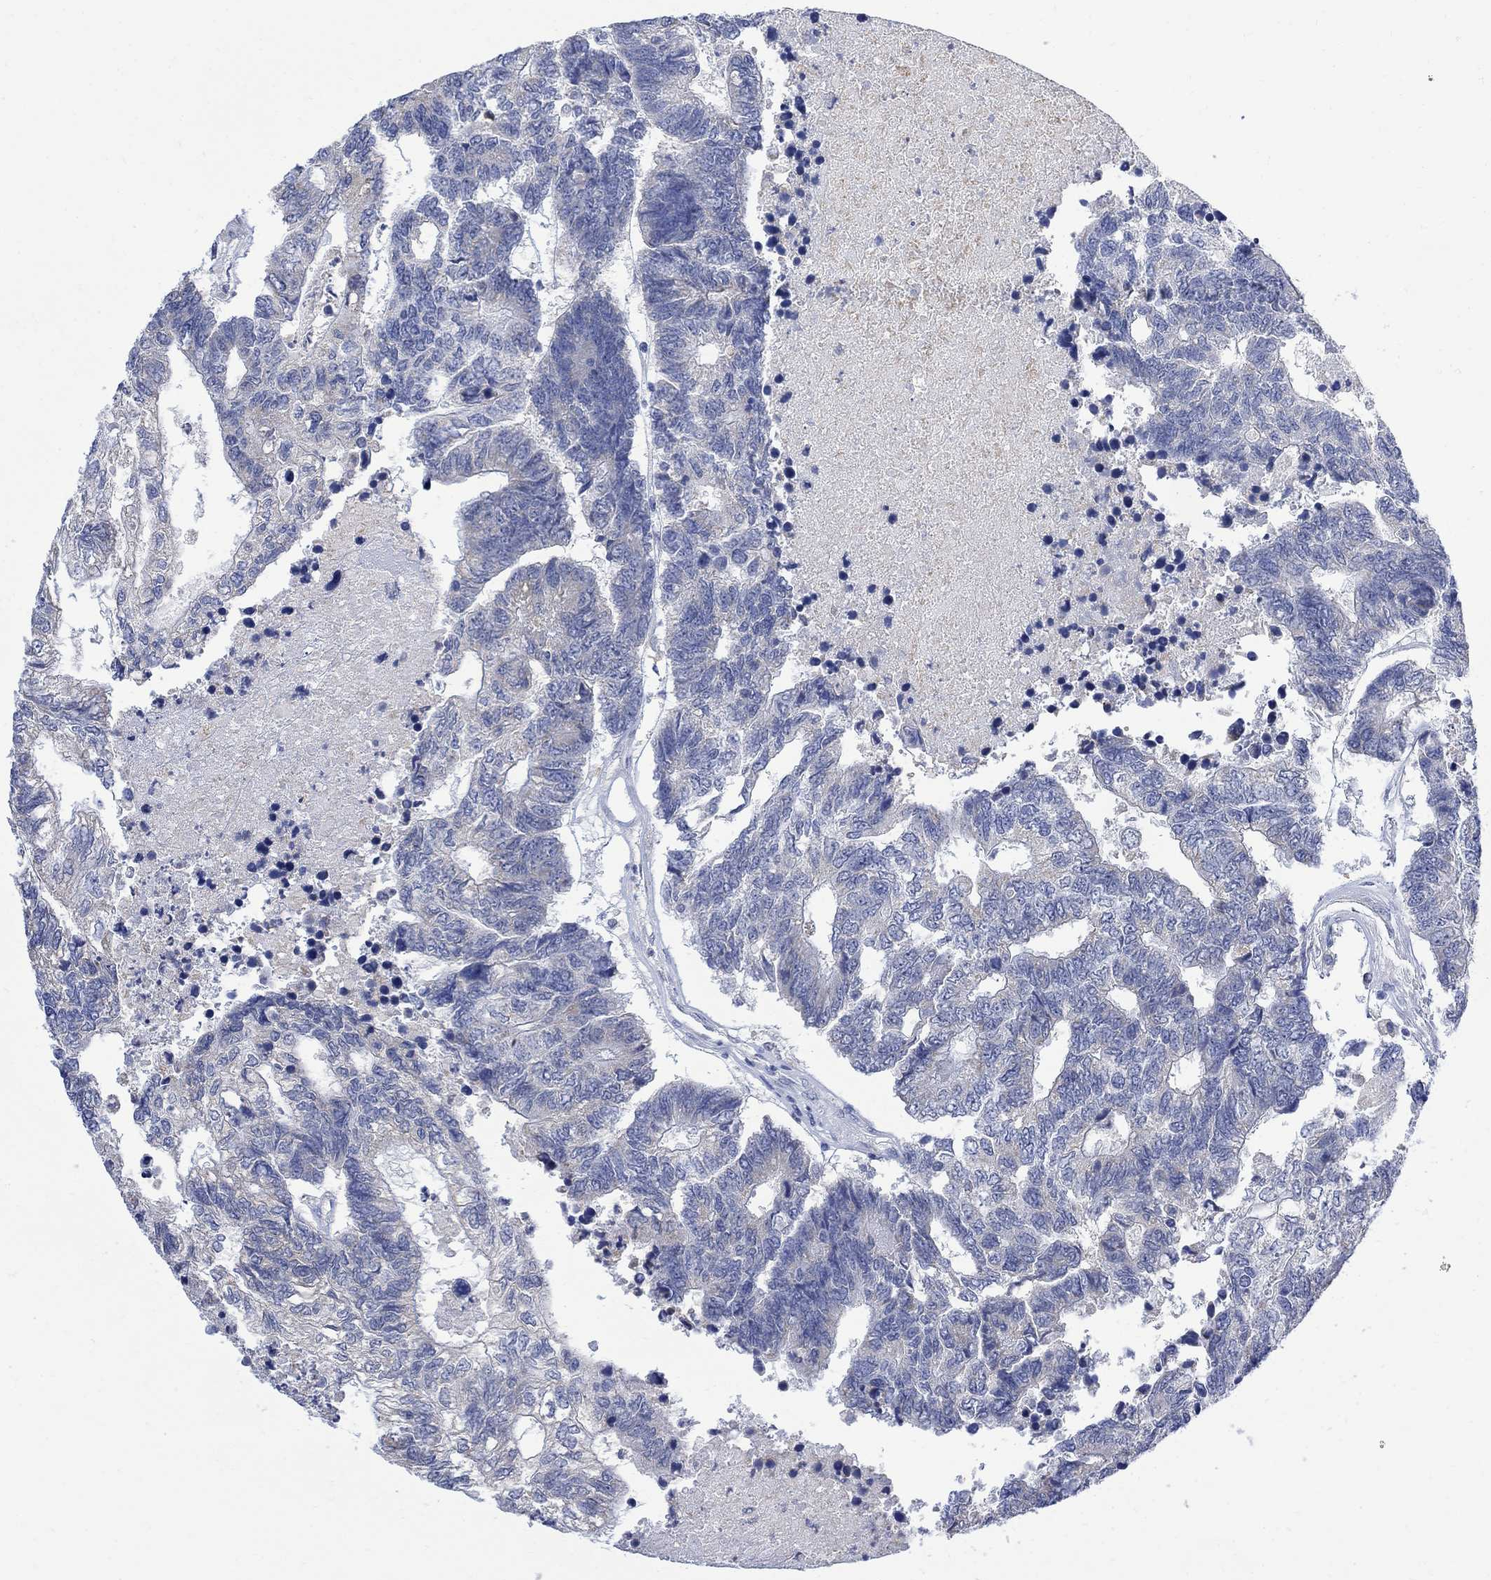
{"staining": {"intensity": "negative", "quantity": "none", "location": "none"}, "tissue": "colorectal cancer", "cell_type": "Tumor cells", "image_type": "cancer", "snomed": [{"axis": "morphology", "description": "Adenocarcinoma, NOS"}, {"axis": "topography", "description": "Colon"}], "caption": "DAB immunohistochemical staining of colorectal adenocarcinoma demonstrates no significant staining in tumor cells.", "gene": "FBP2", "patient": {"sex": "female", "age": 48}}